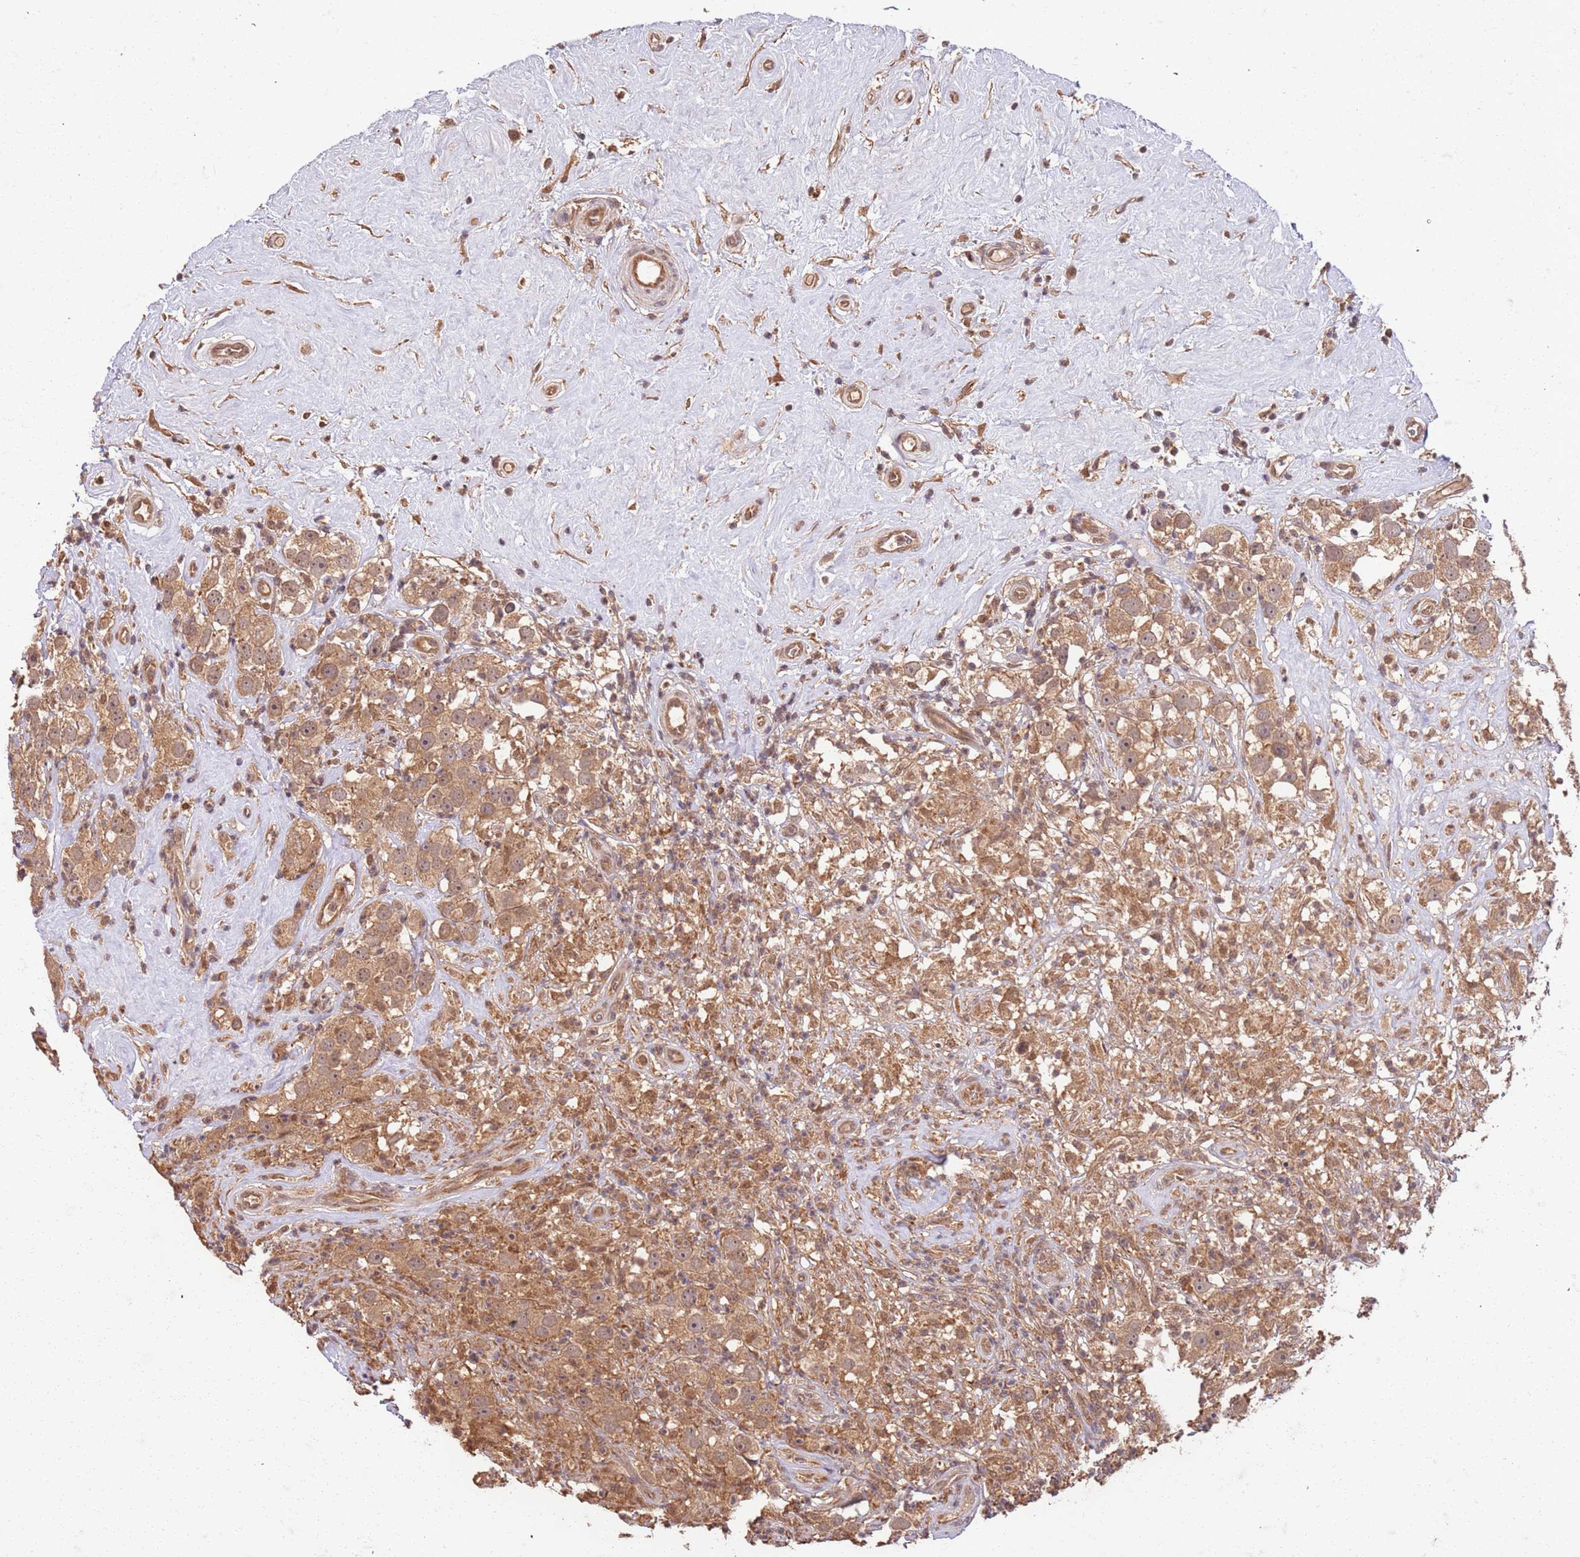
{"staining": {"intensity": "moderate", "quantity": ">75%", "location": "cytoplasmic/membranous"}, "tissue": "testis cancer", "cell_type": "Tumor cells", "image_type": "cancer", "snomed": [{"axis": "morphology", "description": "Seminoma, NOS"}, {"axis": "topography", "description": "Testis"}], "caption": "A photomicrograph of human seminoma (testis) stained for a protein demonstrates moderate cytoplasmic/membranous brown staining in tumor cells.", "gene": "UBE3A", "patient": {"sex": "male", "age": 49}}